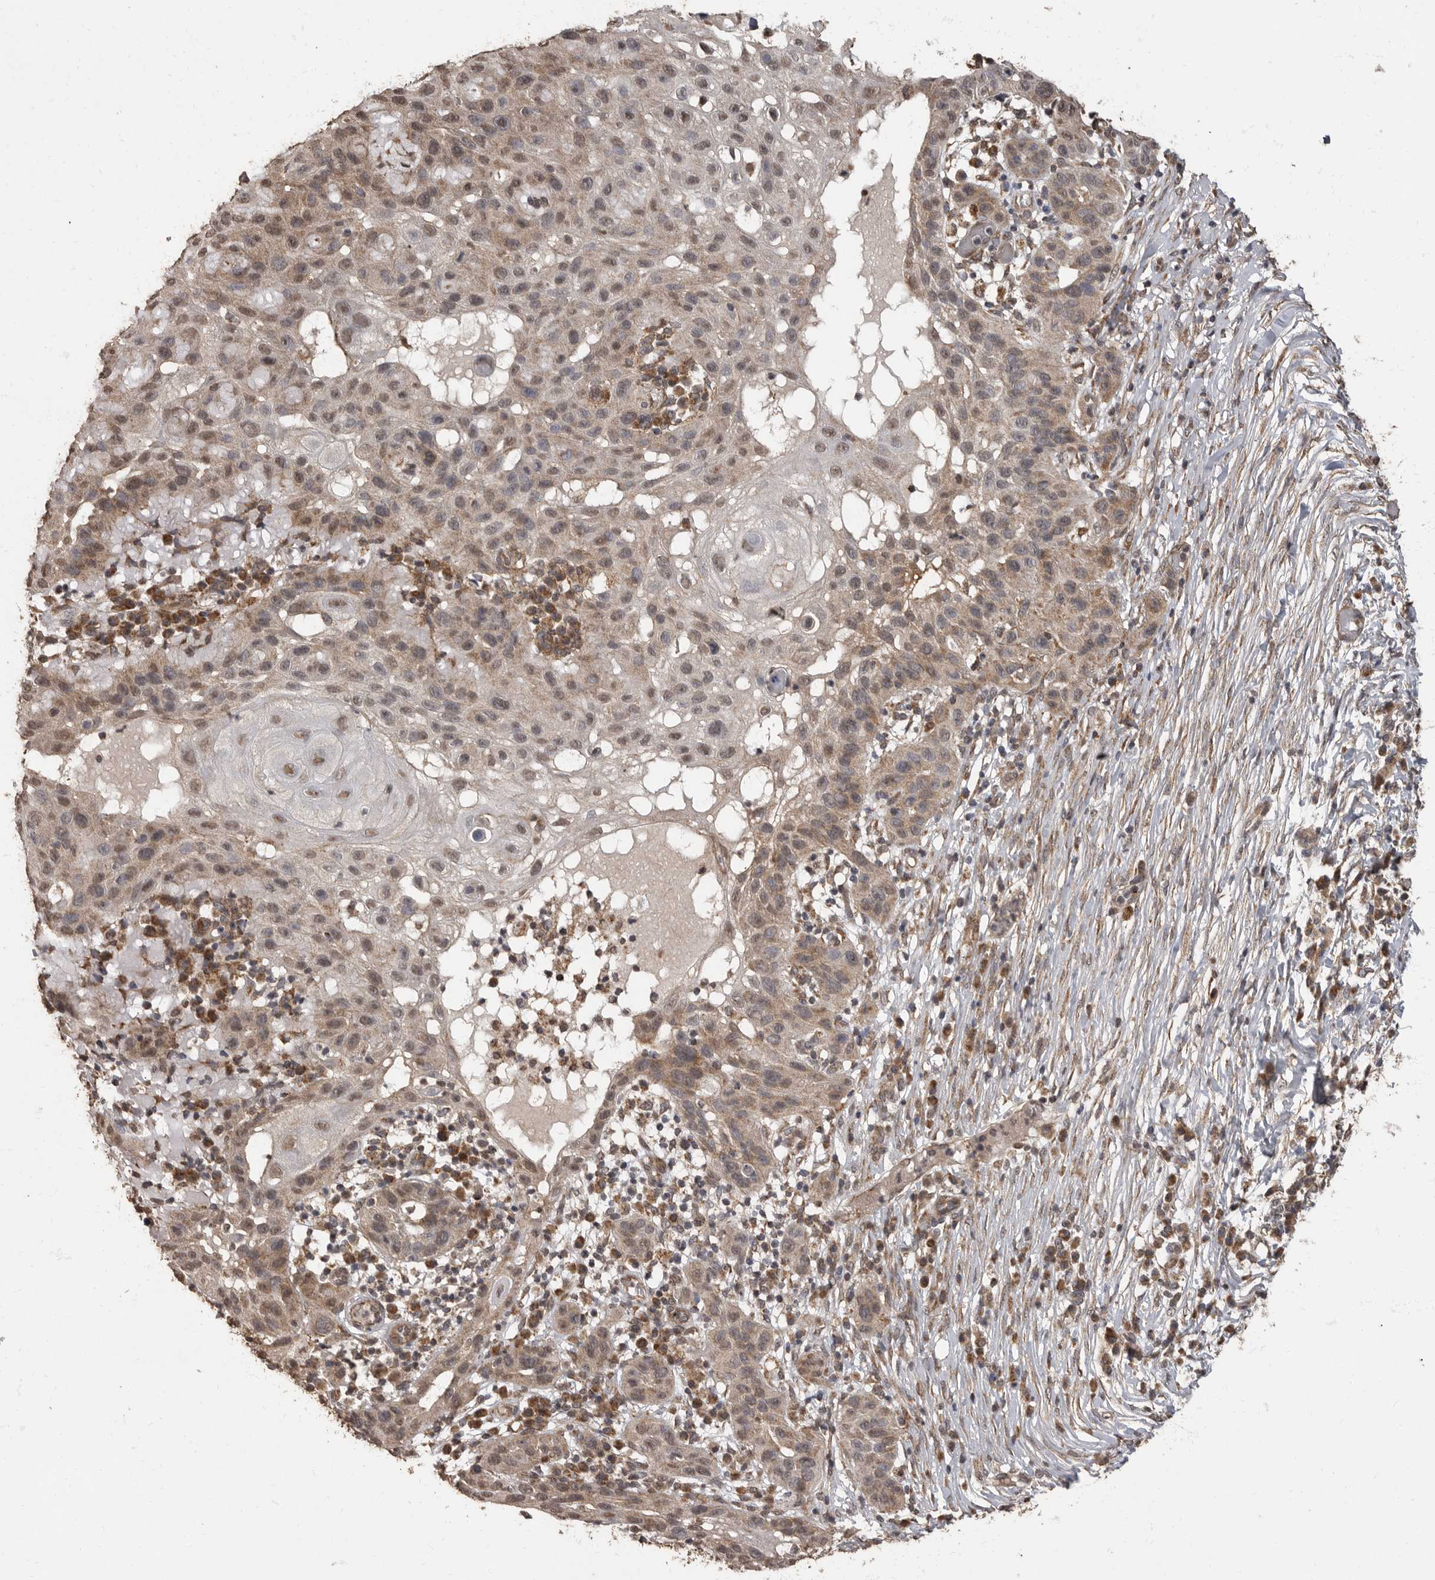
{"staining": {"intensity": "weak", "quantity": ">75%", "location": "cytoplasmic/membranous,nuclear"}, "tissue": "skin cancer", "cell_type": "Tumor cells", "image_type": "cancer", "snomed": [{"axis": "morphology", "description": "Normal tissue, NOS"}, {"axis": "morphology", "description": "Squamous cell carcinoma, NOS"}, {"axis": "topography", "description": "Skin"}], "caption": "DAB immunohistochemical staining of skin cancer (squamous cell carcinoma) shows weak cytoplasmic/membranous and nuclear protein positivity in approximately >75% of tumor cells.", "gene": "MAFG", "patient": {"sex": "female", "age": 96}}